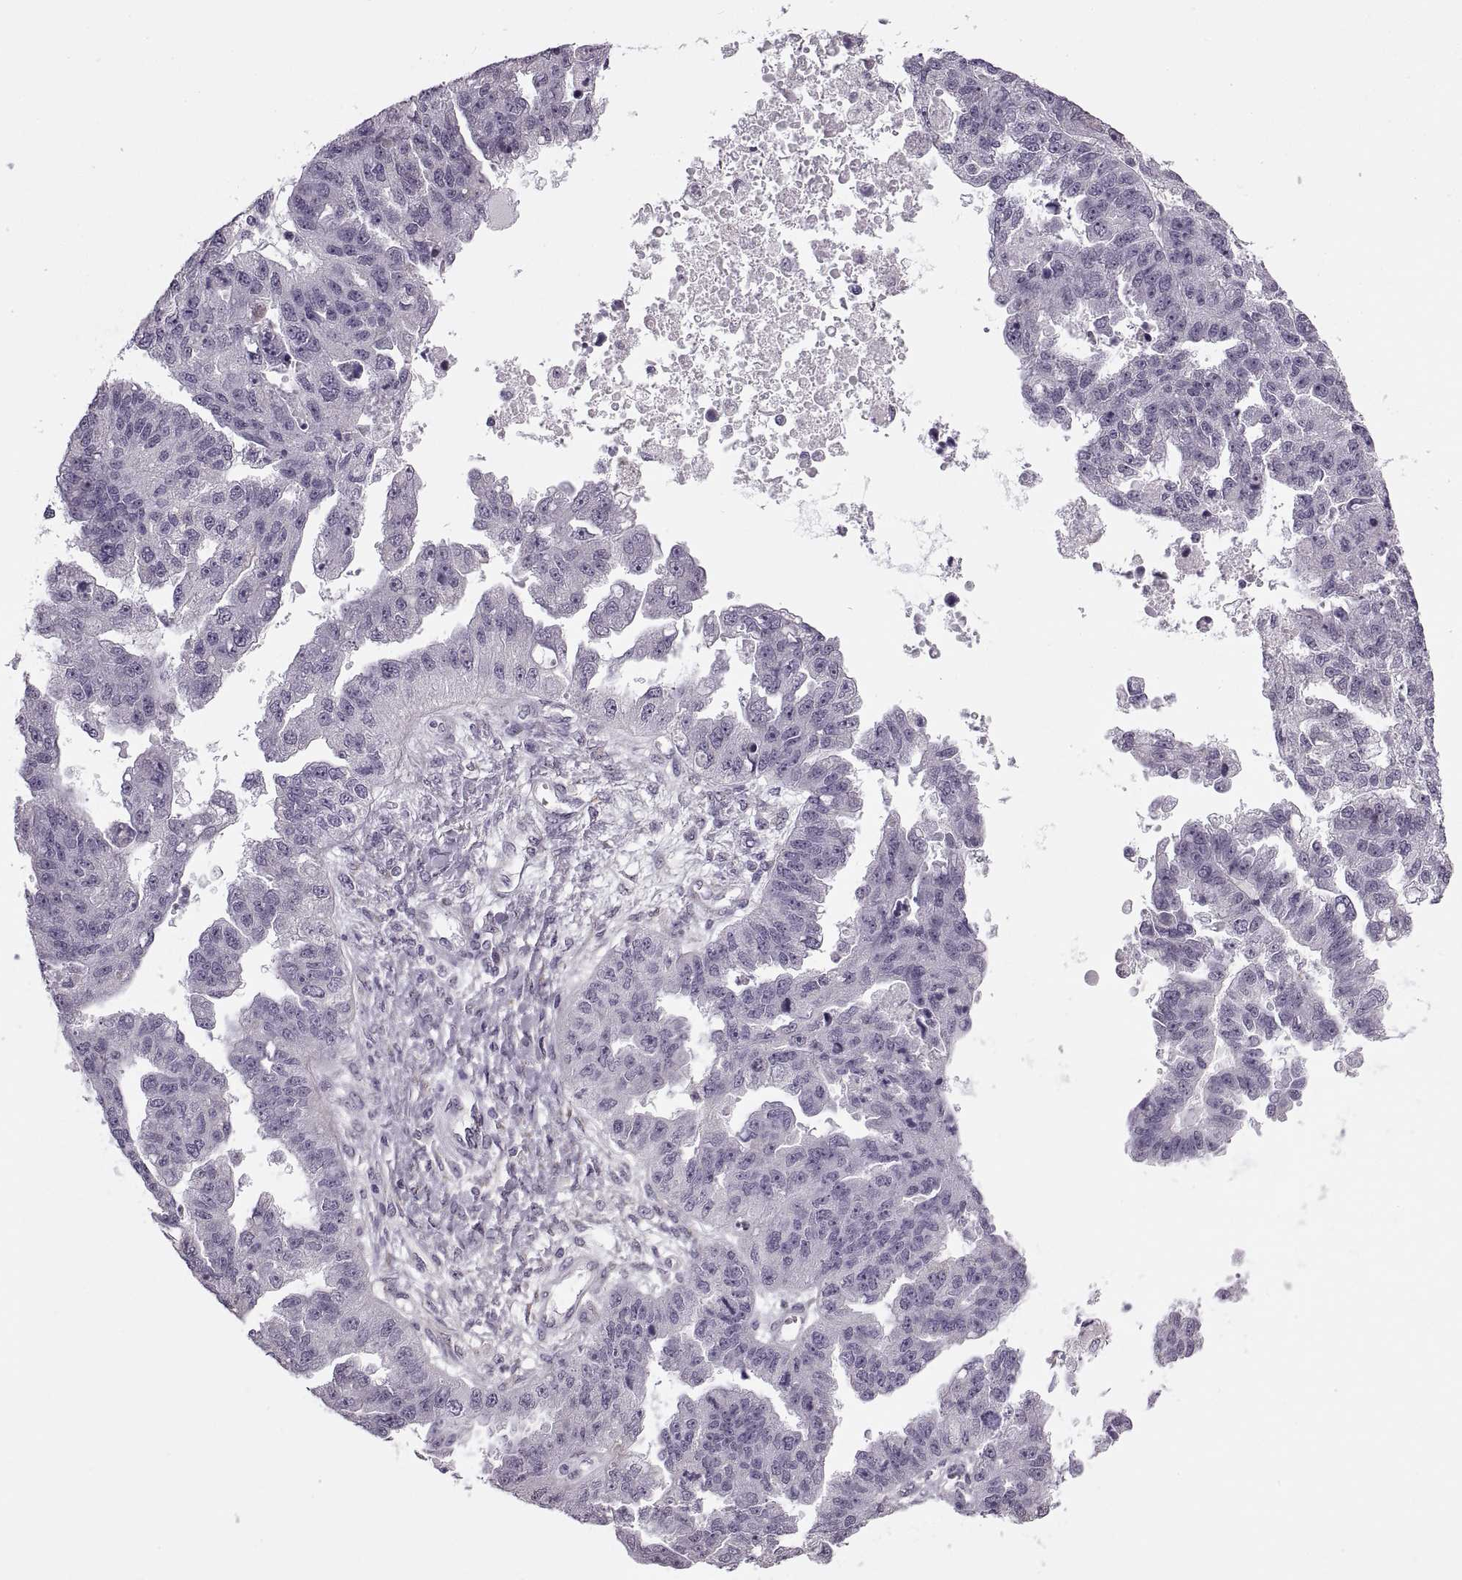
{"staining": {"intensity": "negative", "quantity": "none", "location": "none"}, "tissue": "ovarian cancer", "cell_type": "Tumor cells", "image_type": "cancer", "snomed": [{"axis": "morphology", "description": "Cystadenocarcinoma, serous, NOS"}, {"axis": "topography", "description": "Ovary"}], "caption": "There is no significant positivity in tumor cells of ovarian cancer (serous cystadenocarcinoma).", "gene": "PRSS37", "patient": {"sex": "female", "age": 58}}